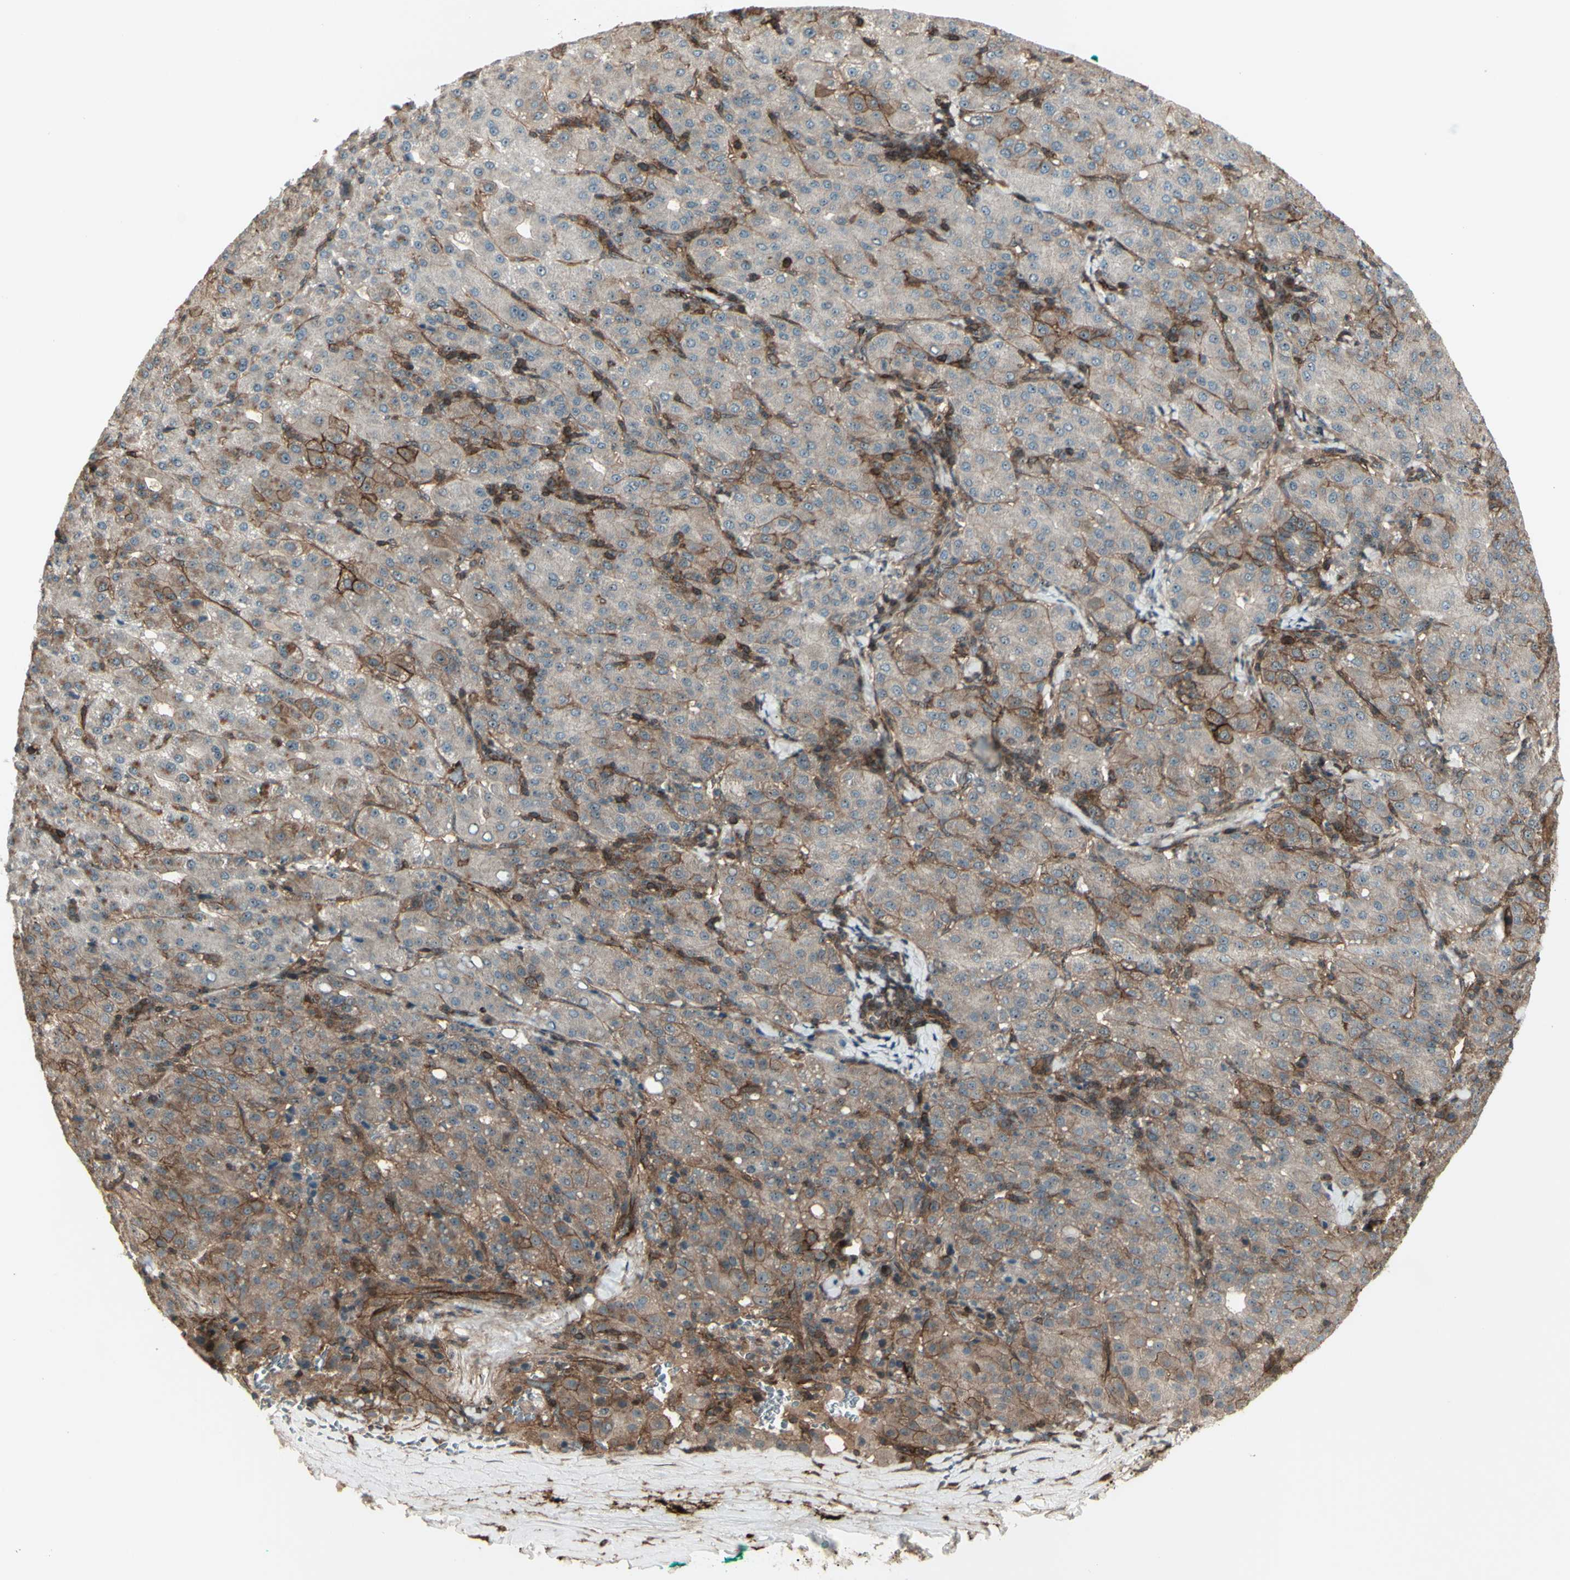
{"staining": {"intensity": "moderate", "quantity": ">75%", "location": "cytoplasmic/membranous"}, "tissue": "liver cancer", "cell_type": "Tumor cells", "image_type": "cancer", "snomed": [{"axis": "morphology", "description": "Carcinoma, Hepatocellular, NOS"}, {"axis": "topography", "description": "Liver"}], "caption": "A micrograph of liver cancer (hepatocellular carcinoma) stained for a protein exhibits moderate cytoplasmic/membranous brown staining in tumor cells.", "gene": "FXYD5", "patient": {"sex": "male", "age": 65}}